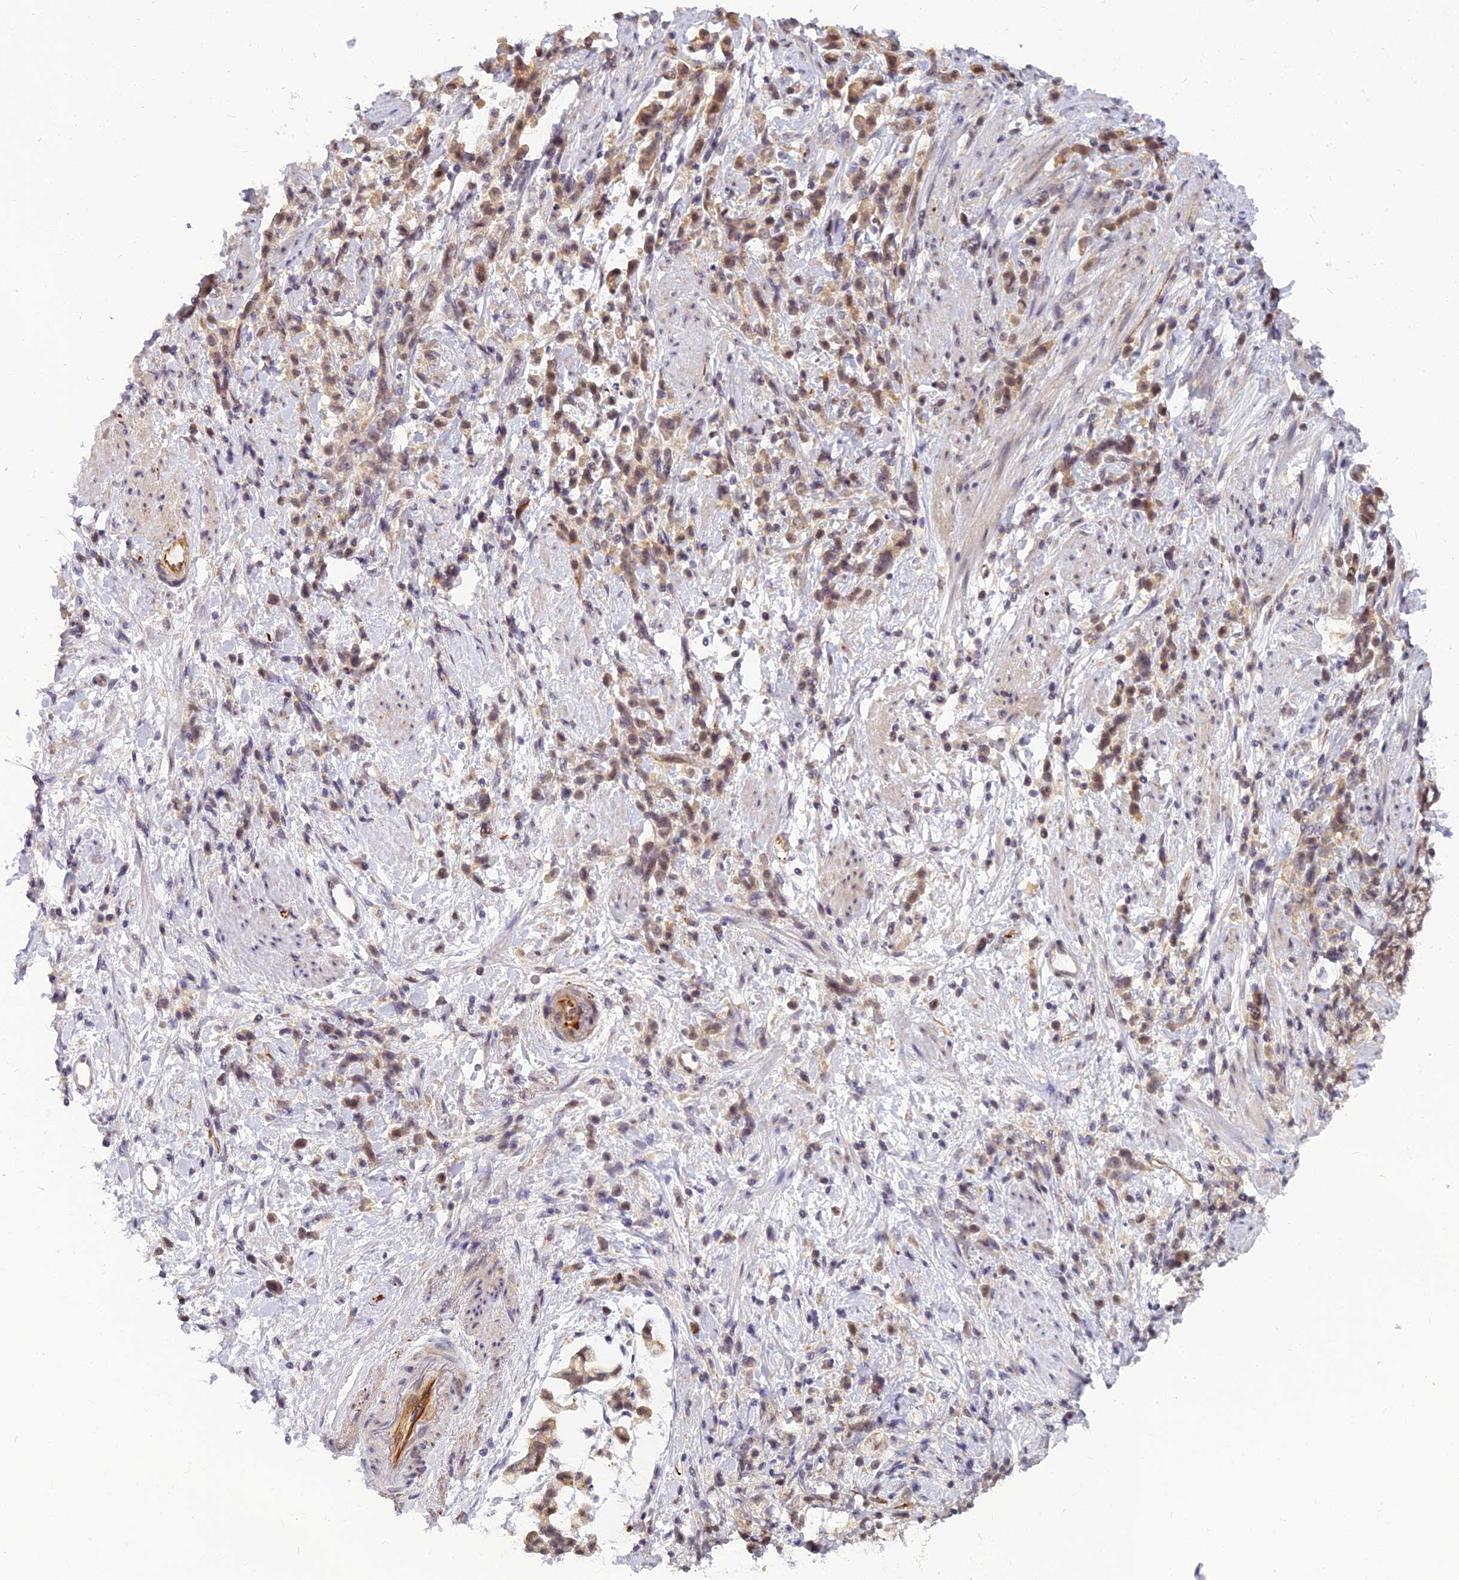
{"staining": {"intensity": "moderate", "quantity": ">75%", "location": "cytoplasmic/membranous,nuclear"}, "tissue": "stomach cancer", "cell_type": "Tumor cells", "image_type": "cancer", "snomed": [{"axis": "morphology", "description": "Adenocarcinoma, NOS"}, {"axis": "topography", "description": "Stomach"}], "caption": "IHC staining of stomach cancer, which displays medium levels of moderate cytoplasmic/membranous and nuclear staining in approximately >75% of tumor cells indicating moderate cytoplasmic/membranous and nuclear protein positivity. The staining was performed using DAB (3,3'-diaminobenzidine) (brown) for protein detection and nuclei were counterstained in hematoxylin (blue).", "gene": "RGL3", "patient": {"sex": "female", "age": 60}}